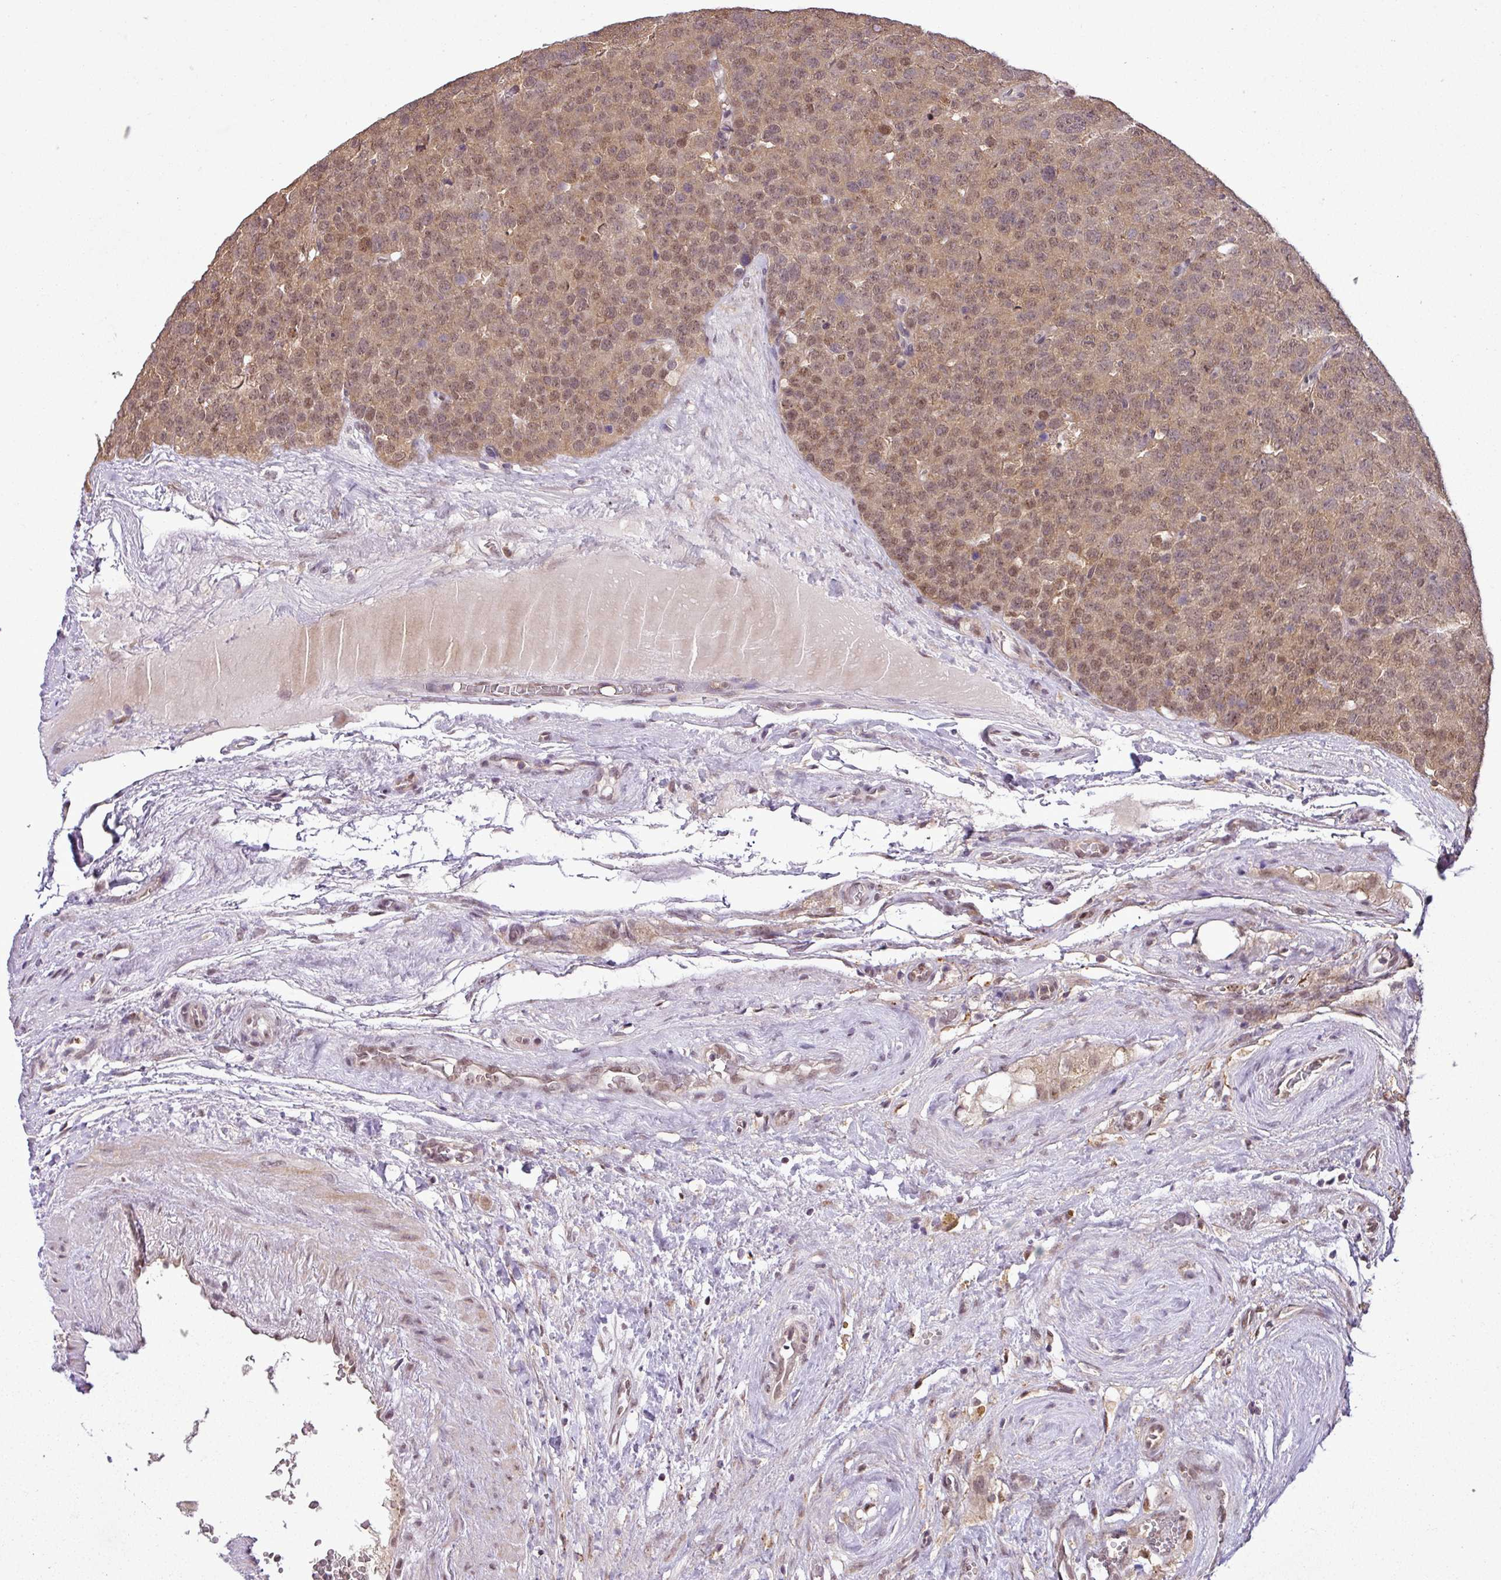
{"staining": {"intensity": "moderate", "quantity": ">75%", "location": "cytoplasmic/membranous,nuclear"}, "tissue": "testis cancer", "cell_type": "Tumor cells", "image_type": "cancer", "snomed": [{"axis": "morphology", "description": "Seminoma, NOS"}, {"axis": "topography", "description": "Testis"}], "caption": "Tumor cells exhibit medium levels of moderate cytoplasmic/membranous and nuclear expression in about >75% of cells in human testis cancer (seminoma).", "gene": "MFHAS1", "patient": {"sex": "male", "age": 71}}